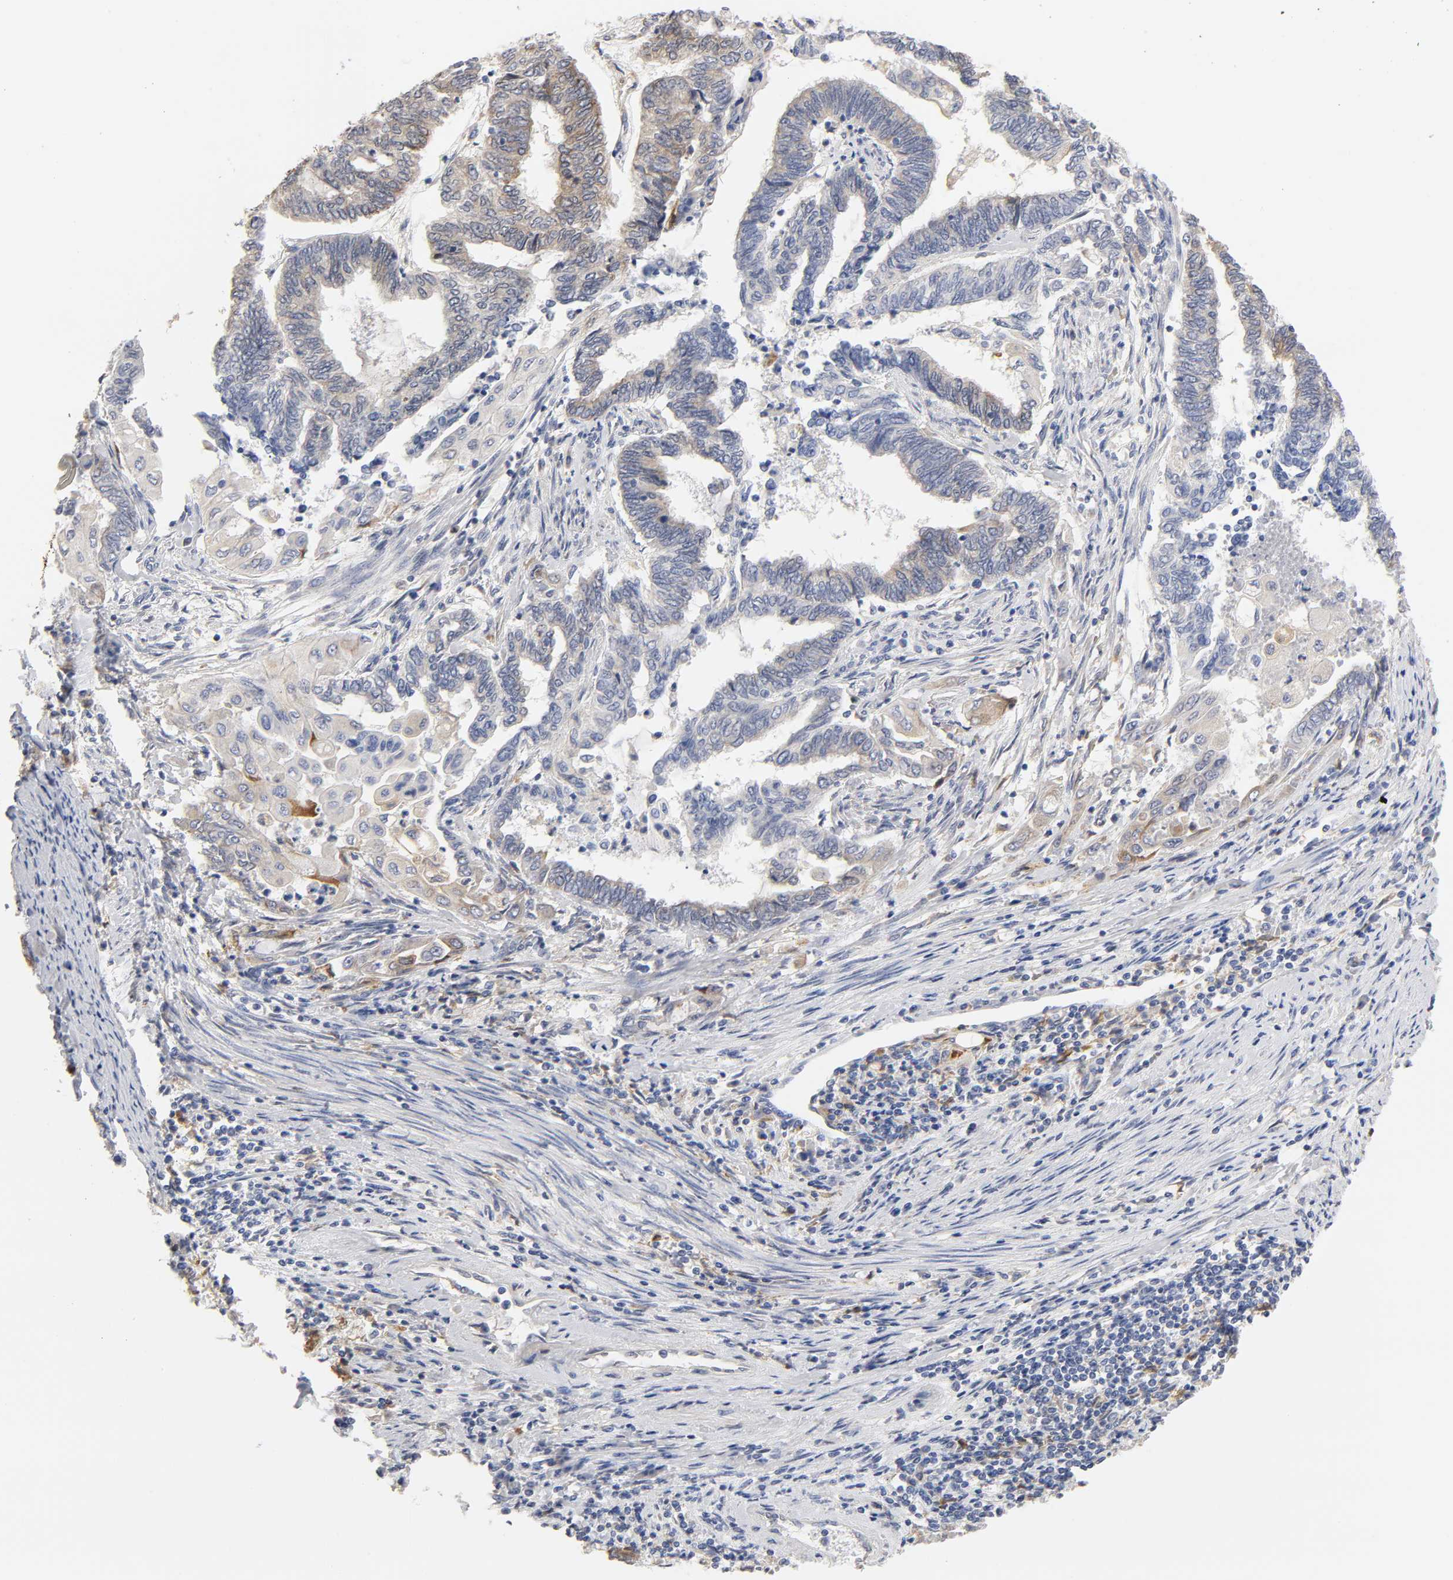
{"staining": {"intensity": "weak", "quantity": "25%-75%", "location": "cytoplasmic/membranous"}, "tissue": "endometrial cancer", "cell_type": "Tumor cells", "image_type": "cancer", "snomed": [{"axis": "morphology", "description": "Adenocarcinoma, NOS"}, {"axis": "topography", "description": "Uterus"}, {"axis": "topography", "description": "Endometrium"}], "caption": "A brown stain shows weak cytoplasmic/membranous expression of a protein in human adenocarcinoma (endometrial) tumor cells.", "gene": "POR", "patient": {"sex": "female", "age": 70}}